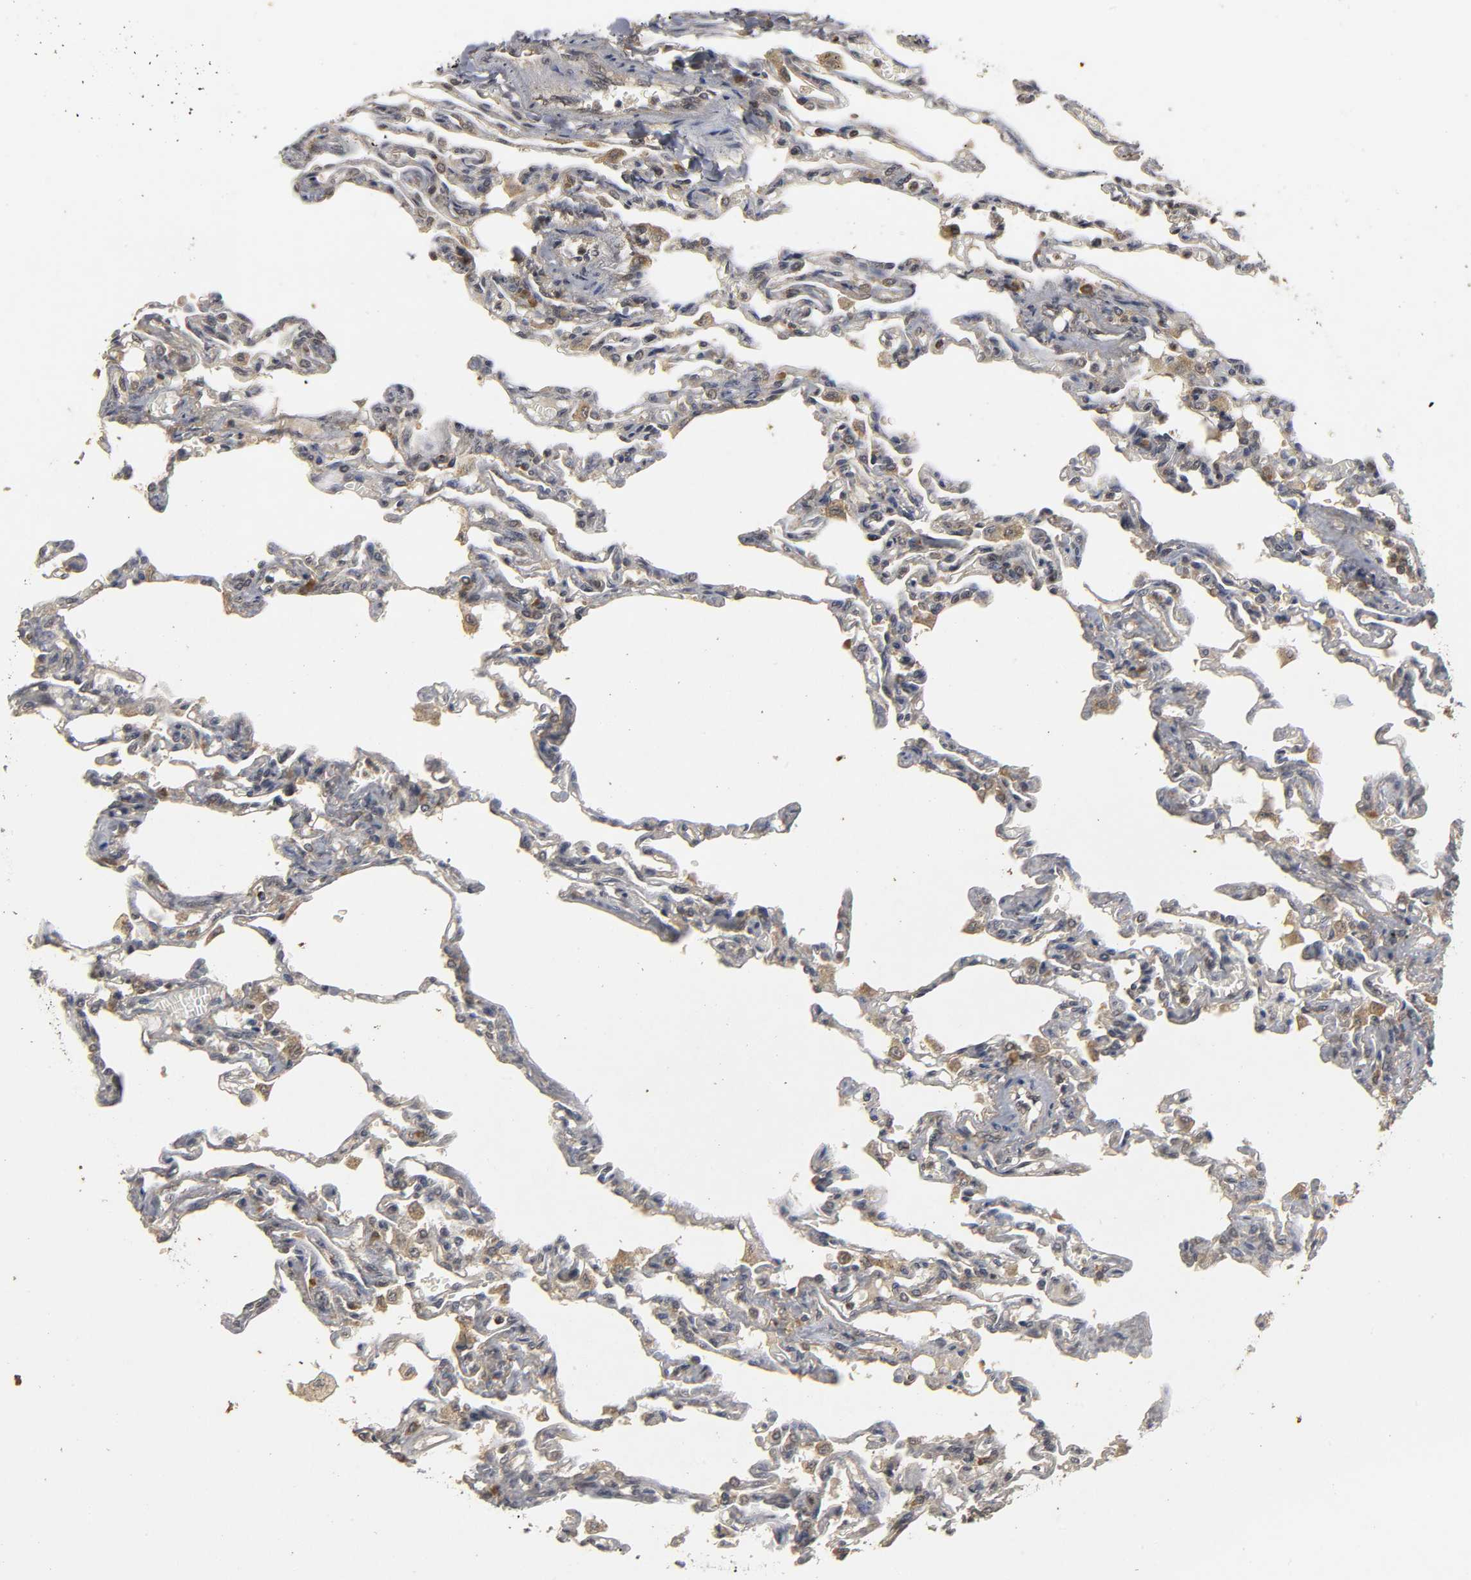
{"staining": {"intensity": "negative", "quantity": "none", "location": "none"}, "tissue": "lung", "cell_type": "Alveolar cells", "image_type": "normal", "snomed": [{"axis": "morphology", "description": "Normal tissue, NOS"}, {"axis": "topography", "description": "Lung"}], "caption": "Image shows no significant protein positivity in alveolar cells of normal lung. (IHC, brightfield microscopy, high magnification).", "gene": "TRAF6", "patient": {"sex": "male", "age": 21}}